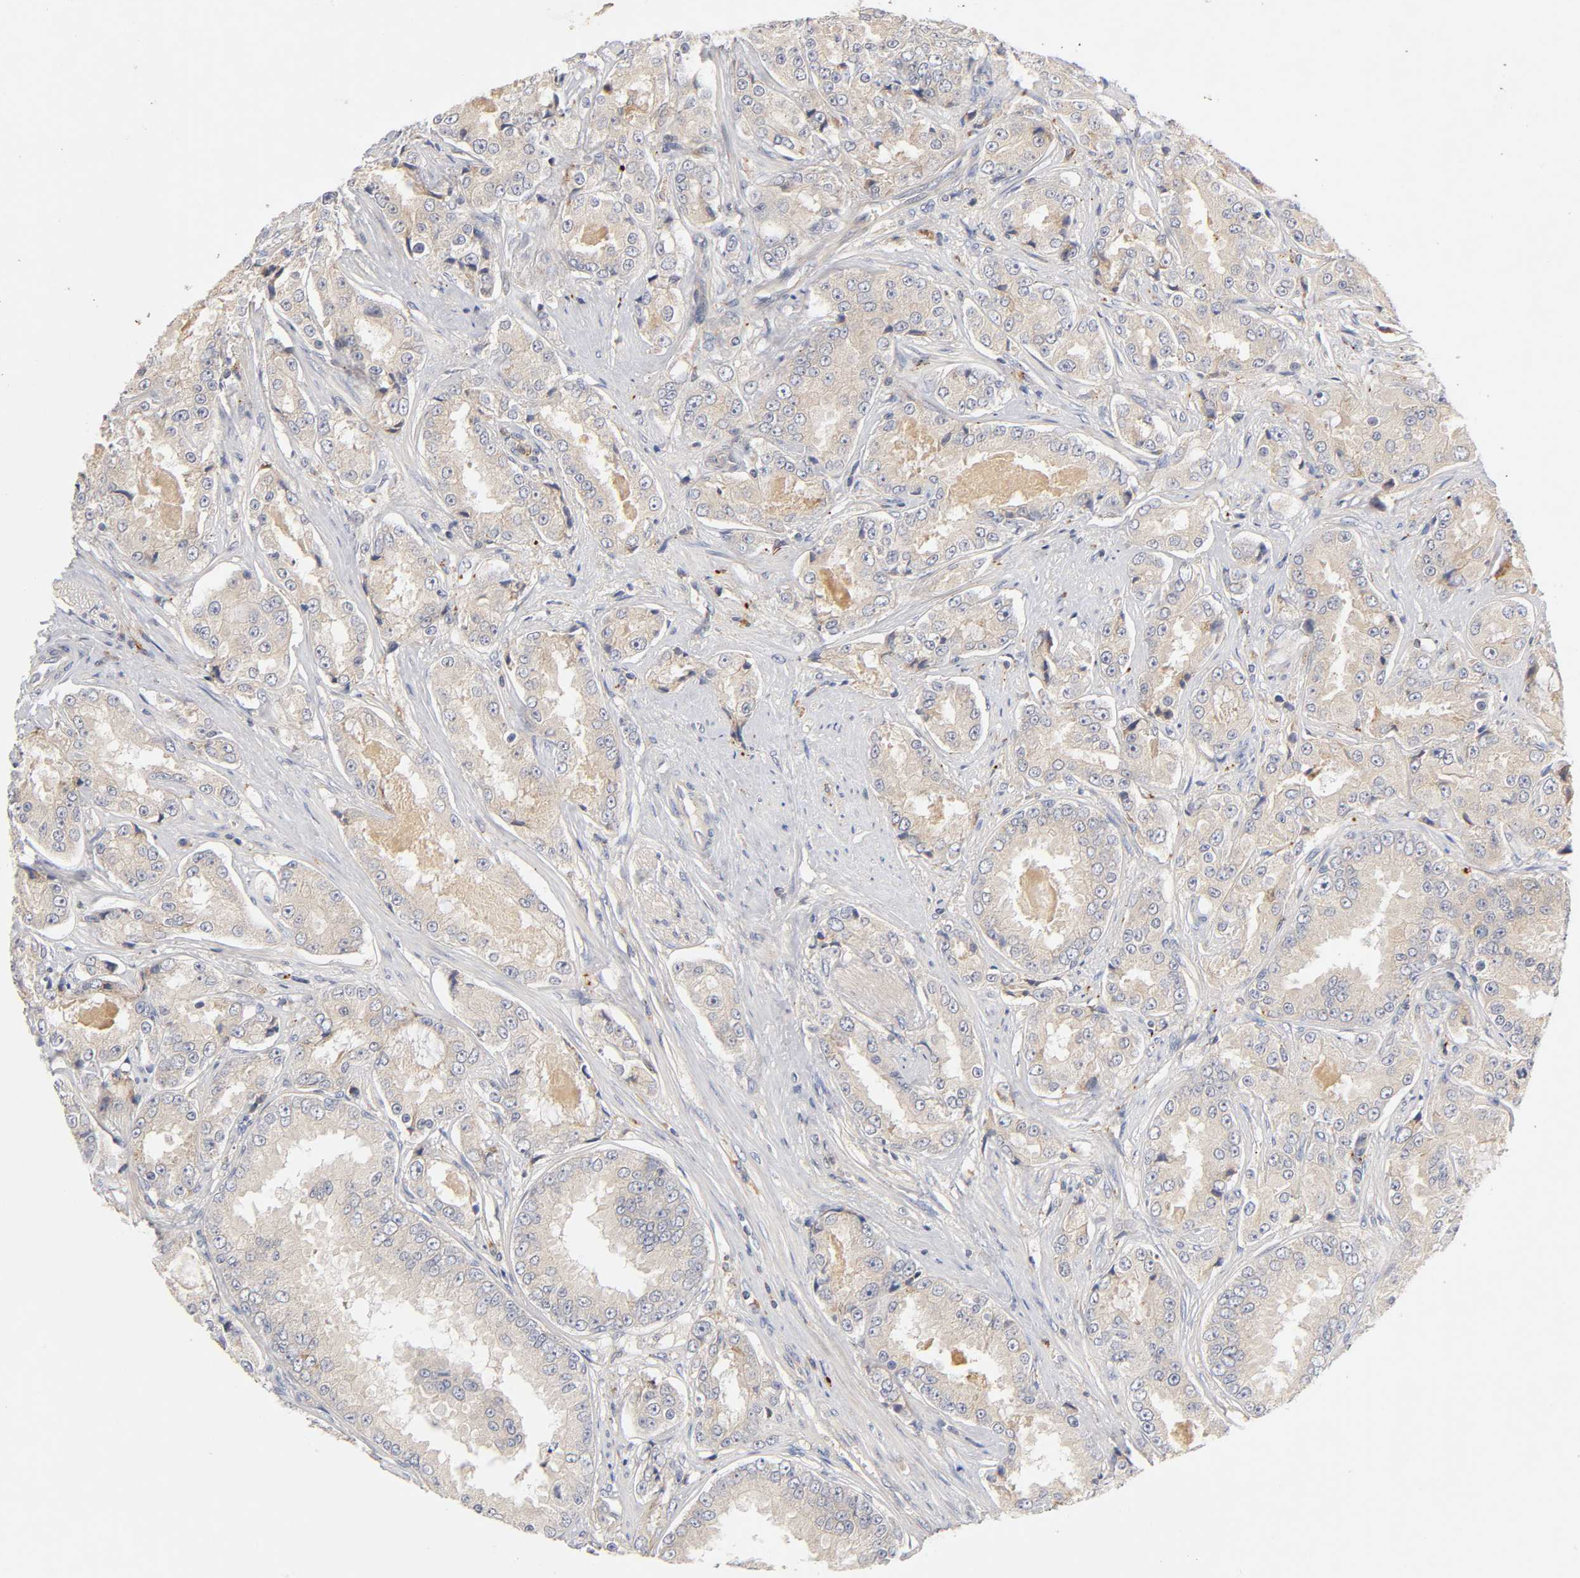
{"staining": {"intensity": "weak", "quantity": "<25%", "location": "cytoplasmic/membranous"}, "tissue": "prostate cancer", "cell_type": "Tumor cells", "image_type": "cancer", "snomed": [{"axis": "morphology", "description": "Adenocarcinoma, High grade"}, {"axis": "topography", "description": "Prostate"}], "caption": "IHC photomicrograph of human prostate cancer (adenocarcinoma (high-grade)) stained for a protein (brown), which demonstrates no staining in tumor cells. Brightfield microscopy of immunohistochemistry (IHC) stained with DAB (brown) and hematoxylin (blue), captured at high magnification.", "gene": "RHOA", "patient": {"sex": "male", "age": 73}}